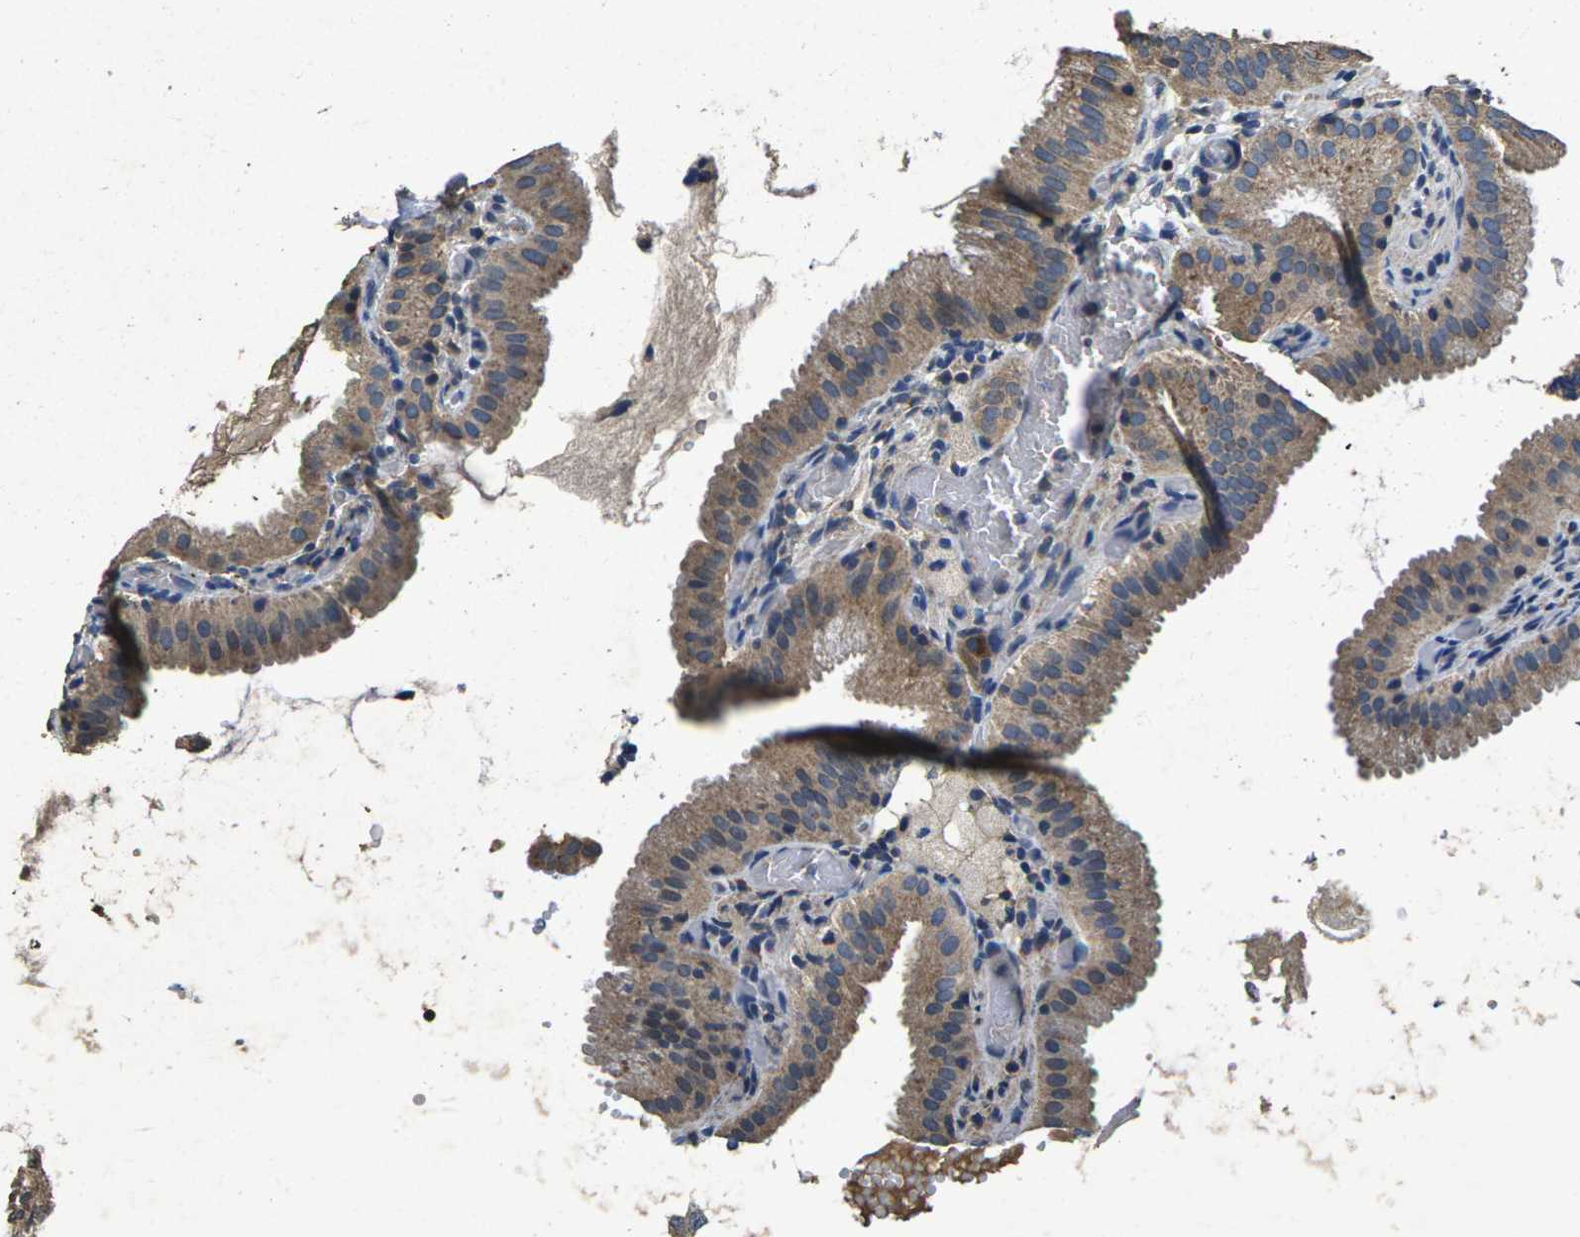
{"staining": {"intensity": "moderate", "quantity": ">75%", "location": "cytoplasmic/membranous"}, "tissue": "gallbladder", "cell_type": "Glandular cells", "image_type": "normal", "snomed": [{"axis": "morphology", "description": "Normal tissue, NOS"}, {"axis": "topography", "description": "Gallbladder"}], "caption": "Normal gallbladder was stained to show a protein in brown. There is medium levels of moderate cytoplasmic/membranous staining in approximately >75% of glandular cells.", "gene": "B4GAT1", "patient": {"sex": "male", "age": 54}}